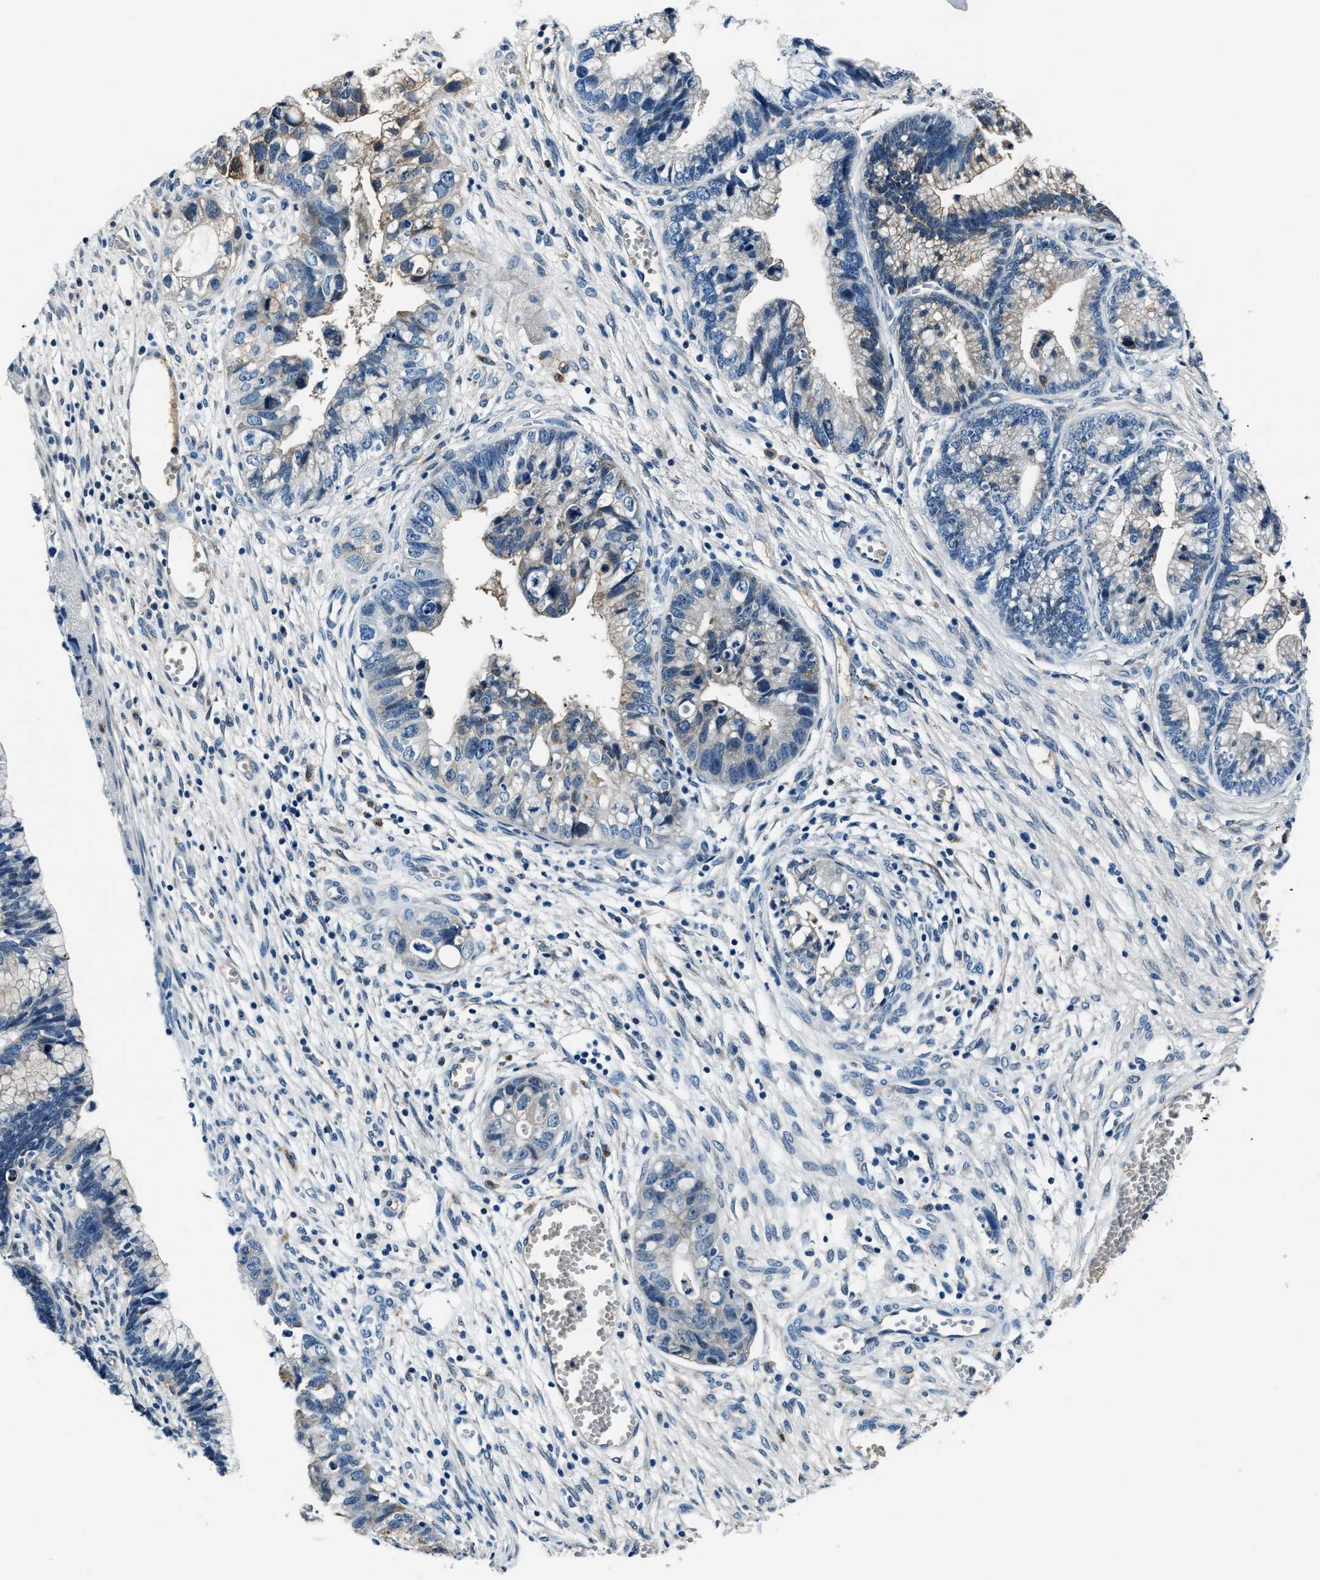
{"staining": {"intensity": "weak", "quantity": "<25%", "location": "cytoplasmic/membranous"}, "tissue": "cervical cancer", "cell_type": "Tumor cells", "image_type": "cancer", "snomed": [{"axis": "morphology", "description": "Adenocarcinoma, NOS"}, {"axis": "topography", "description": "Cervix"}], "caption": "Tumor cells show no significant positivity in cervical adenocarcinoma.", "gene": "PTPDC1", "patient": {"sex": "female", "age": 44}}